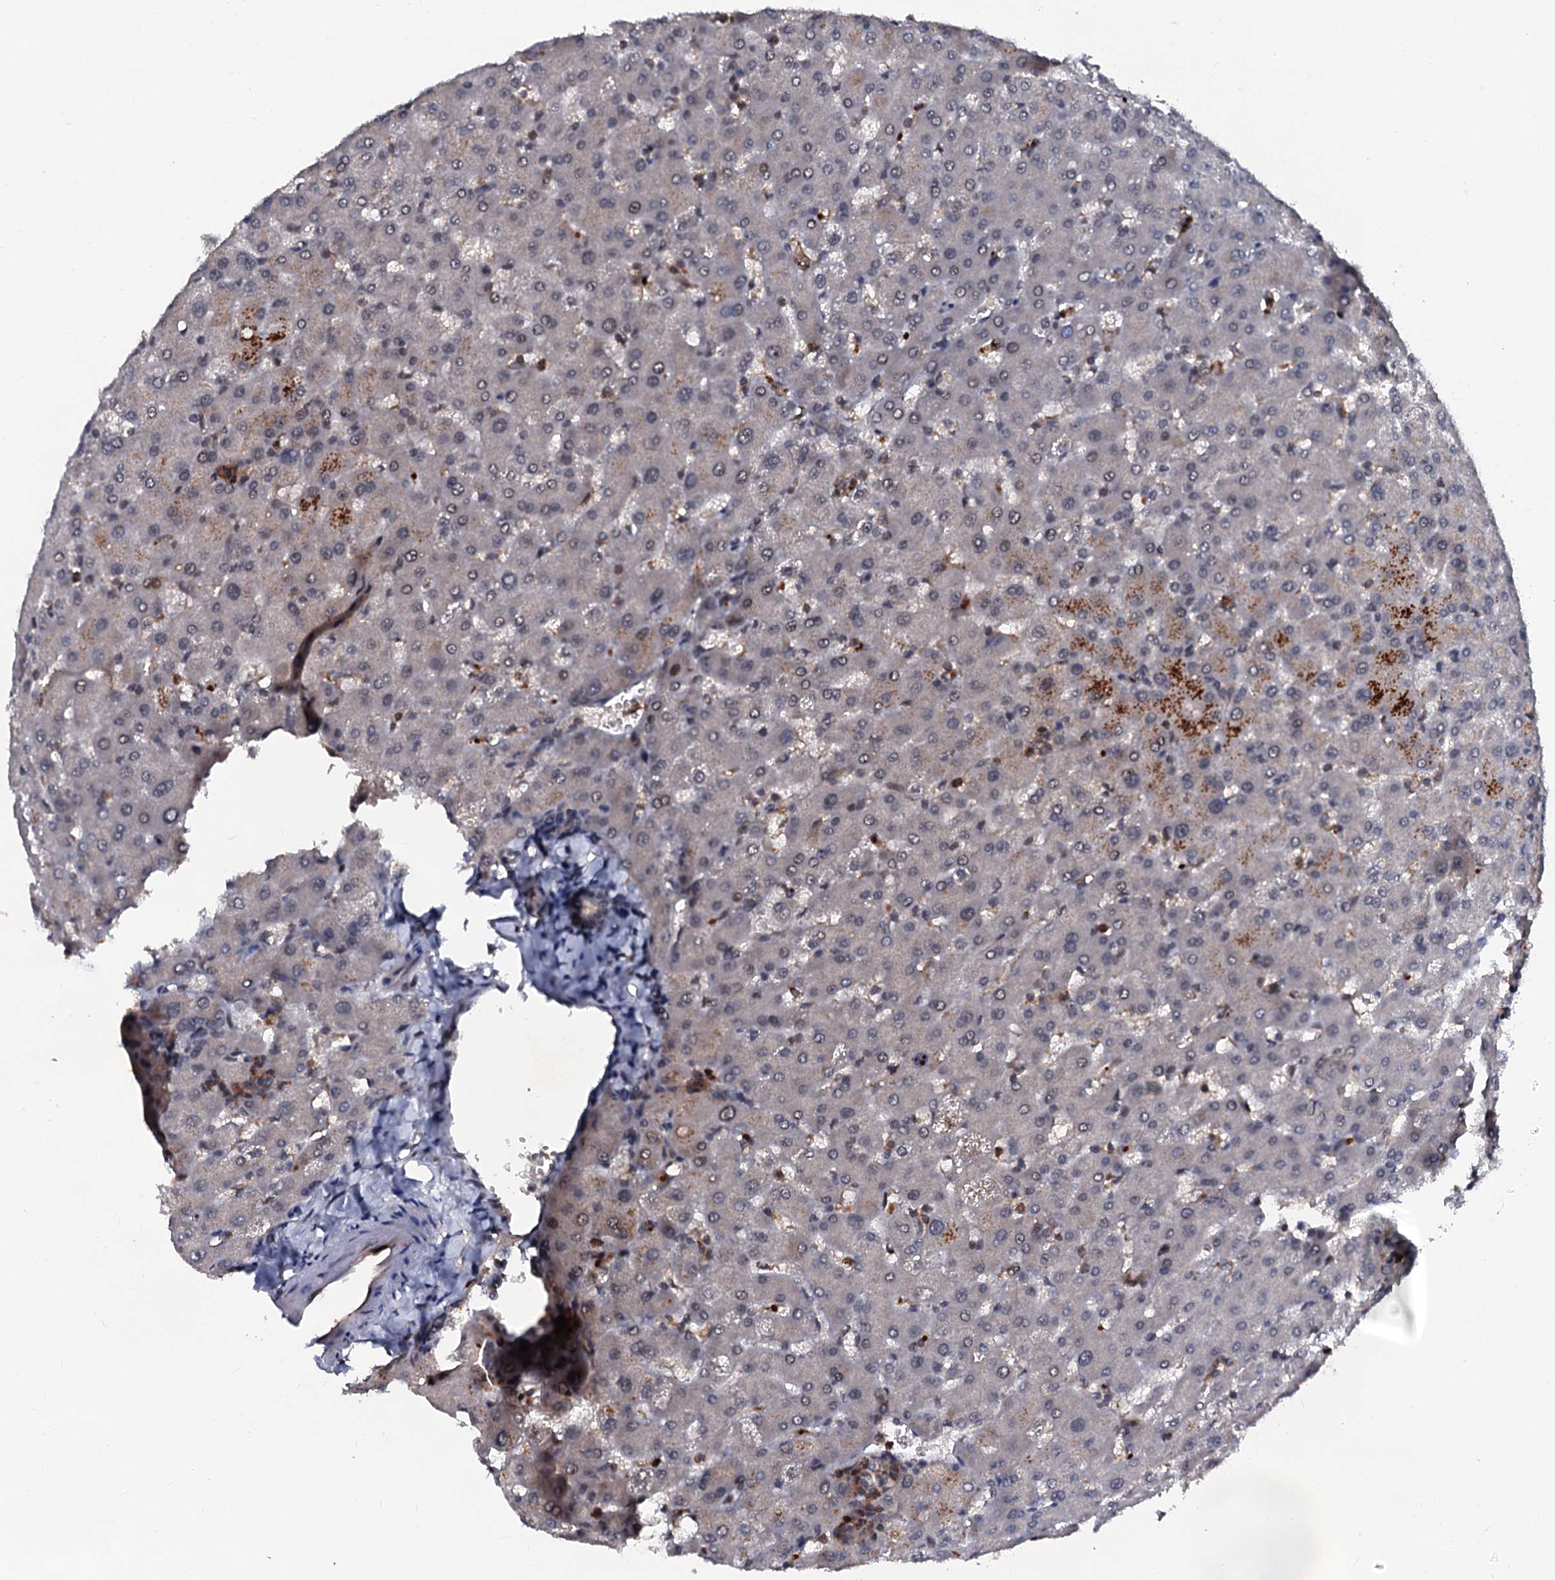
{"staining": {"intensity": "negative", "quantity": "none", "location": "none"}, "tissue": "liver", "cell_type": "Cholangiocytes", "image_type": "normal", "snomed": [{"axis": "morphology", "description": "Normal tissue, NOS"}, {"axis": "topography", "description": "Liver"}], "caption": "Immunohistochemical staining of normal liver shows no significant staining in cholangiocytes. (DAB immunohistochemistry (IHC) with hematoxylin counter stain).", "gene": "N4BP1", "patient": {"sex": "female", "age": 63}}